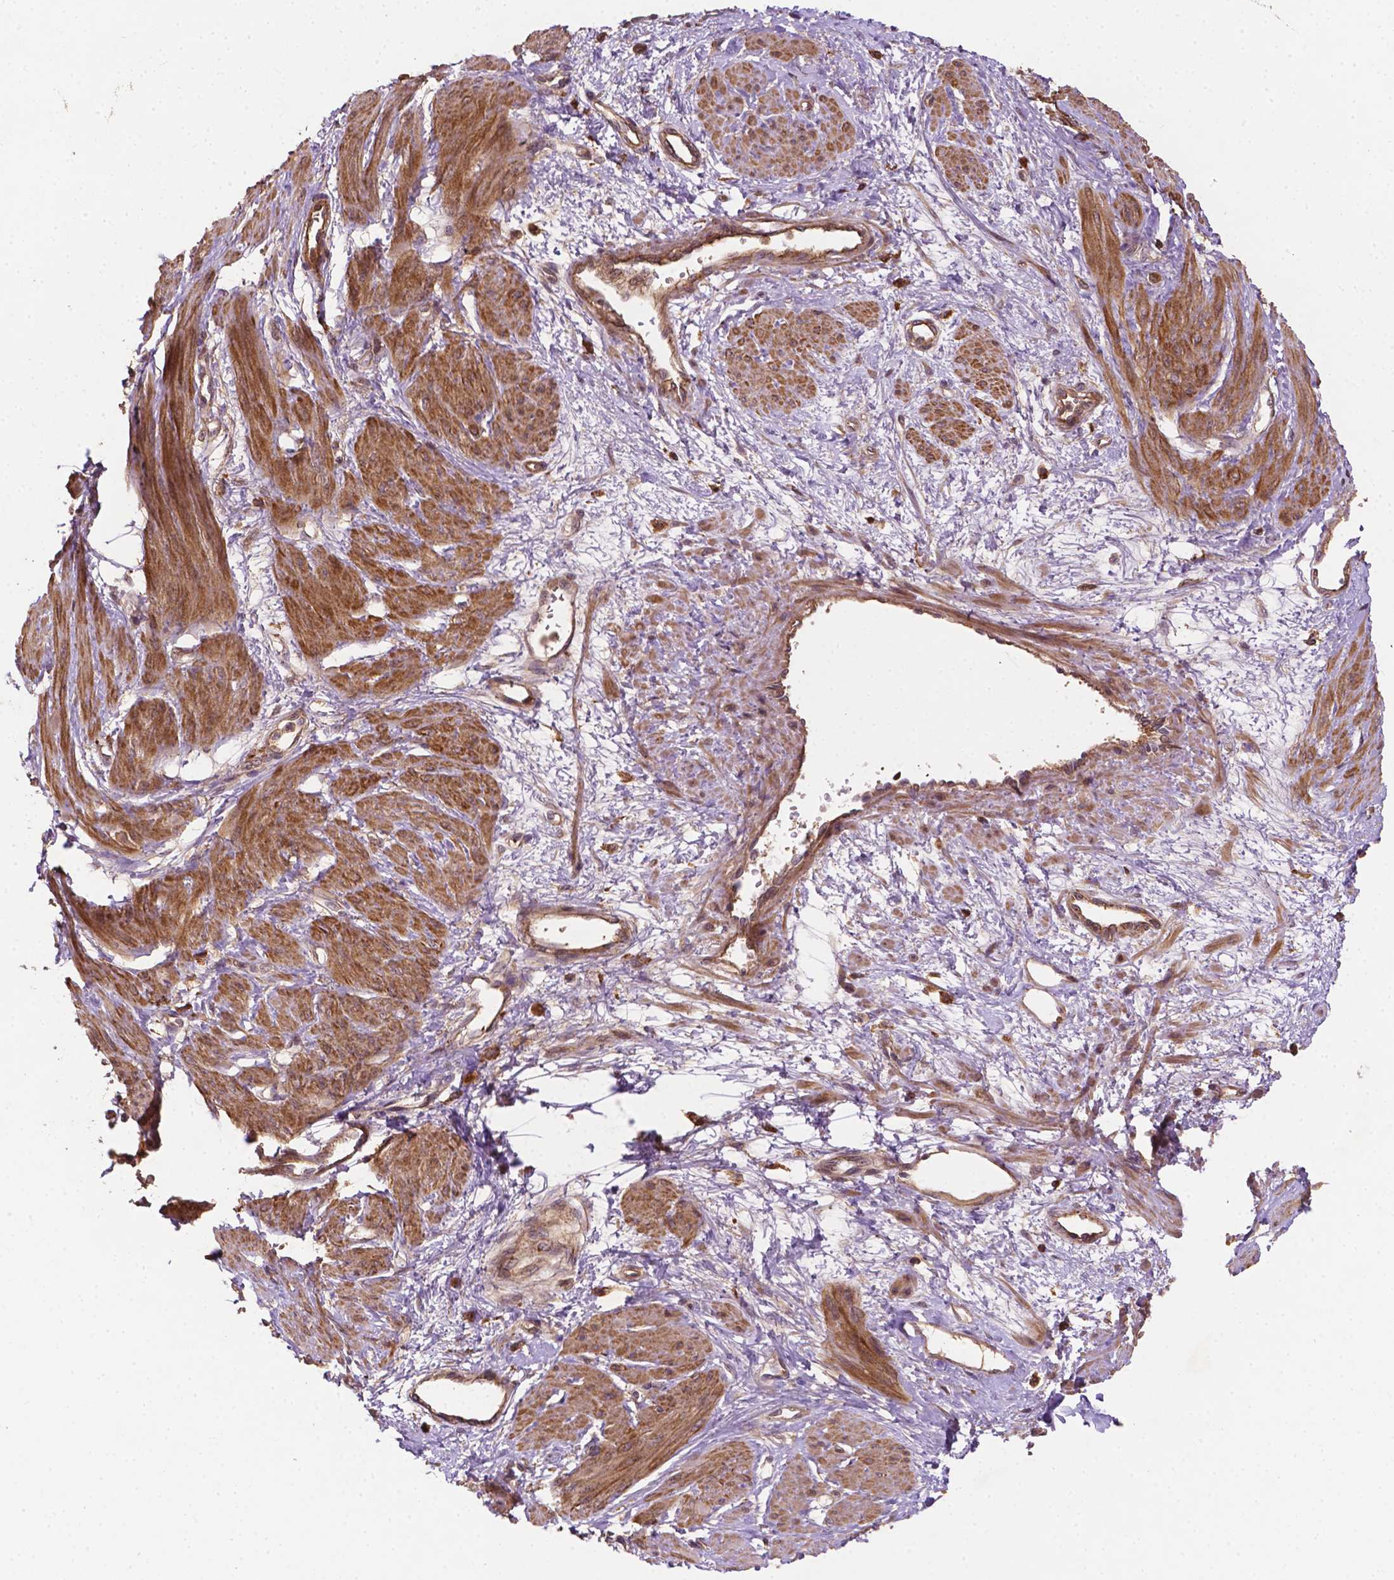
{"staining": {"intensity": "moderate", "quantity": ">75%", "location": "cytoplasmic/membranous"}, "tissue": "smooth muscle", "cell_type": "Smooth muscle cells", "image_type": "normal", "snomed": [{"axis": "morphology", "description": "Normal tissue, NOS"}, {"axis": "topography", "description": "Smooth muscle"}, {"axis": "topography", "description": "Uterus"}], "caption": "Immunohistochemistry (IHC) photomicrograph of unremarkable smooth muscle: human smooth muscle stained using immunohistochemistry reveals medium levels of moderate protein expression localized specifically in the cytoplasmic/membranous of smooth muscle cells, appearing as a cytoplasmic/membranous brown color.", "gene": "ZMYND19", "patient": {"sex": "female", "age": 39}}